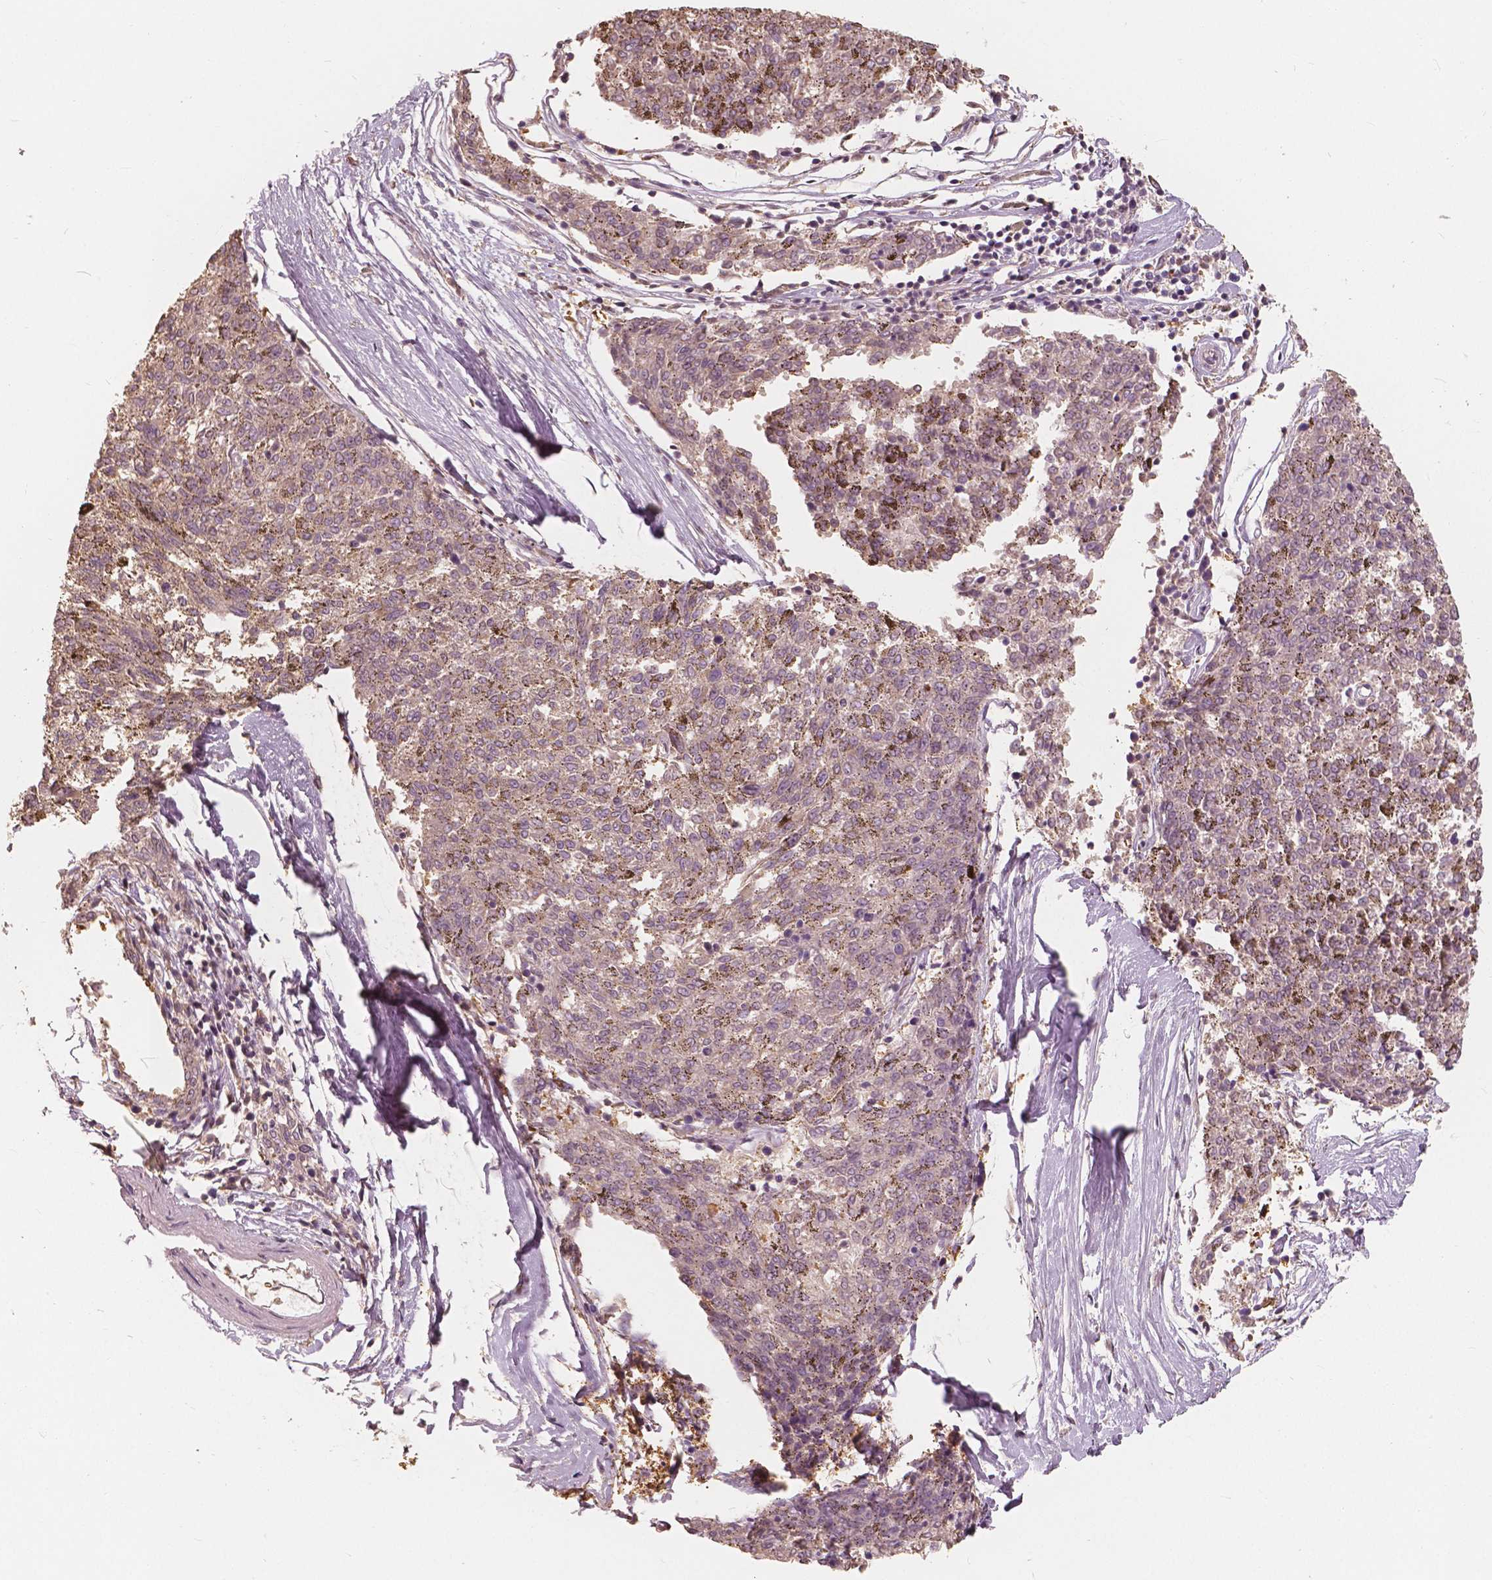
{"staining": {"intensity": "negative", "quantity": "none", "location": "none"}, "tissue": "melanoma", "cell_type": "Tumor cells", "image_type": "cancer", "snomed": [{"axis": "morphology", "description": "Malignant melanoma, NOS"}, {"axis": "topography", "description": "Skin"}], "caption": "Tumor cells show no significant staining in malignant melanoma.", "gene": "SAT2", "patient": {"sex": "female", "age": 72}}